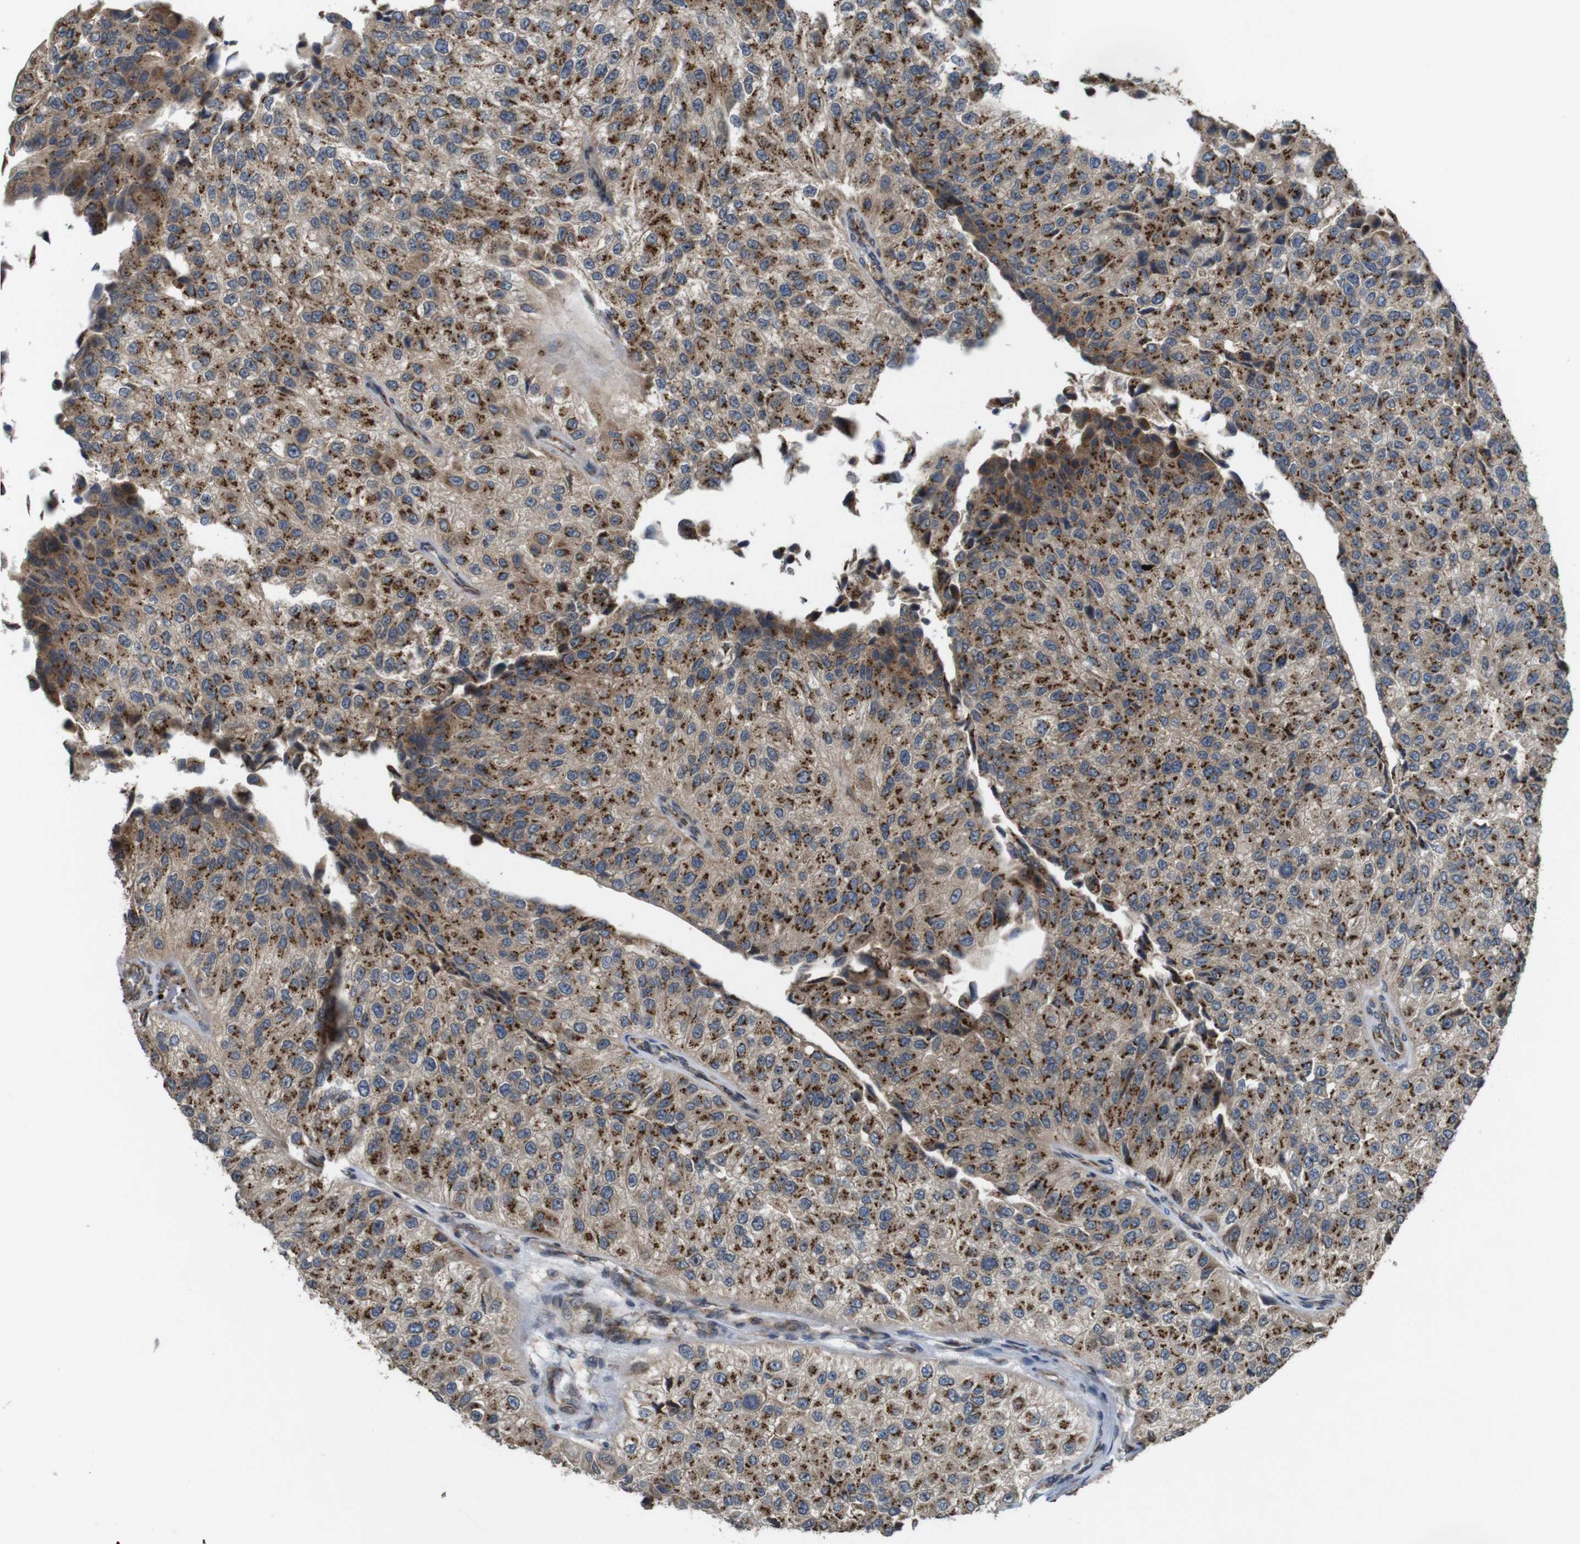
{"staining": {"intensity": "moderate", "quantity": ">75%", "location": "cytoplasmic/membranous"}, "tissue": "urothelial cancer", "cell_type": "Tumor cells", "image_type": "cancer", "snomed": [{"axis": "morphology", "description": "Urothelial carcinoma, High grade"}, {"axis": "topography", "description": "Kidney"}, {"axis": "topography", "description": "Urinary bladder"}], "caption": "This micrograph reveals urothelial cancer stained with IHC to label a protein in brown. The cytoplasmic/membranous of tumor cells show moderate positivity for the protein. Nuclei are counter-stained blue.", "gene": "EFCAB14", "patient": {"sex": "male", "age": 77}}